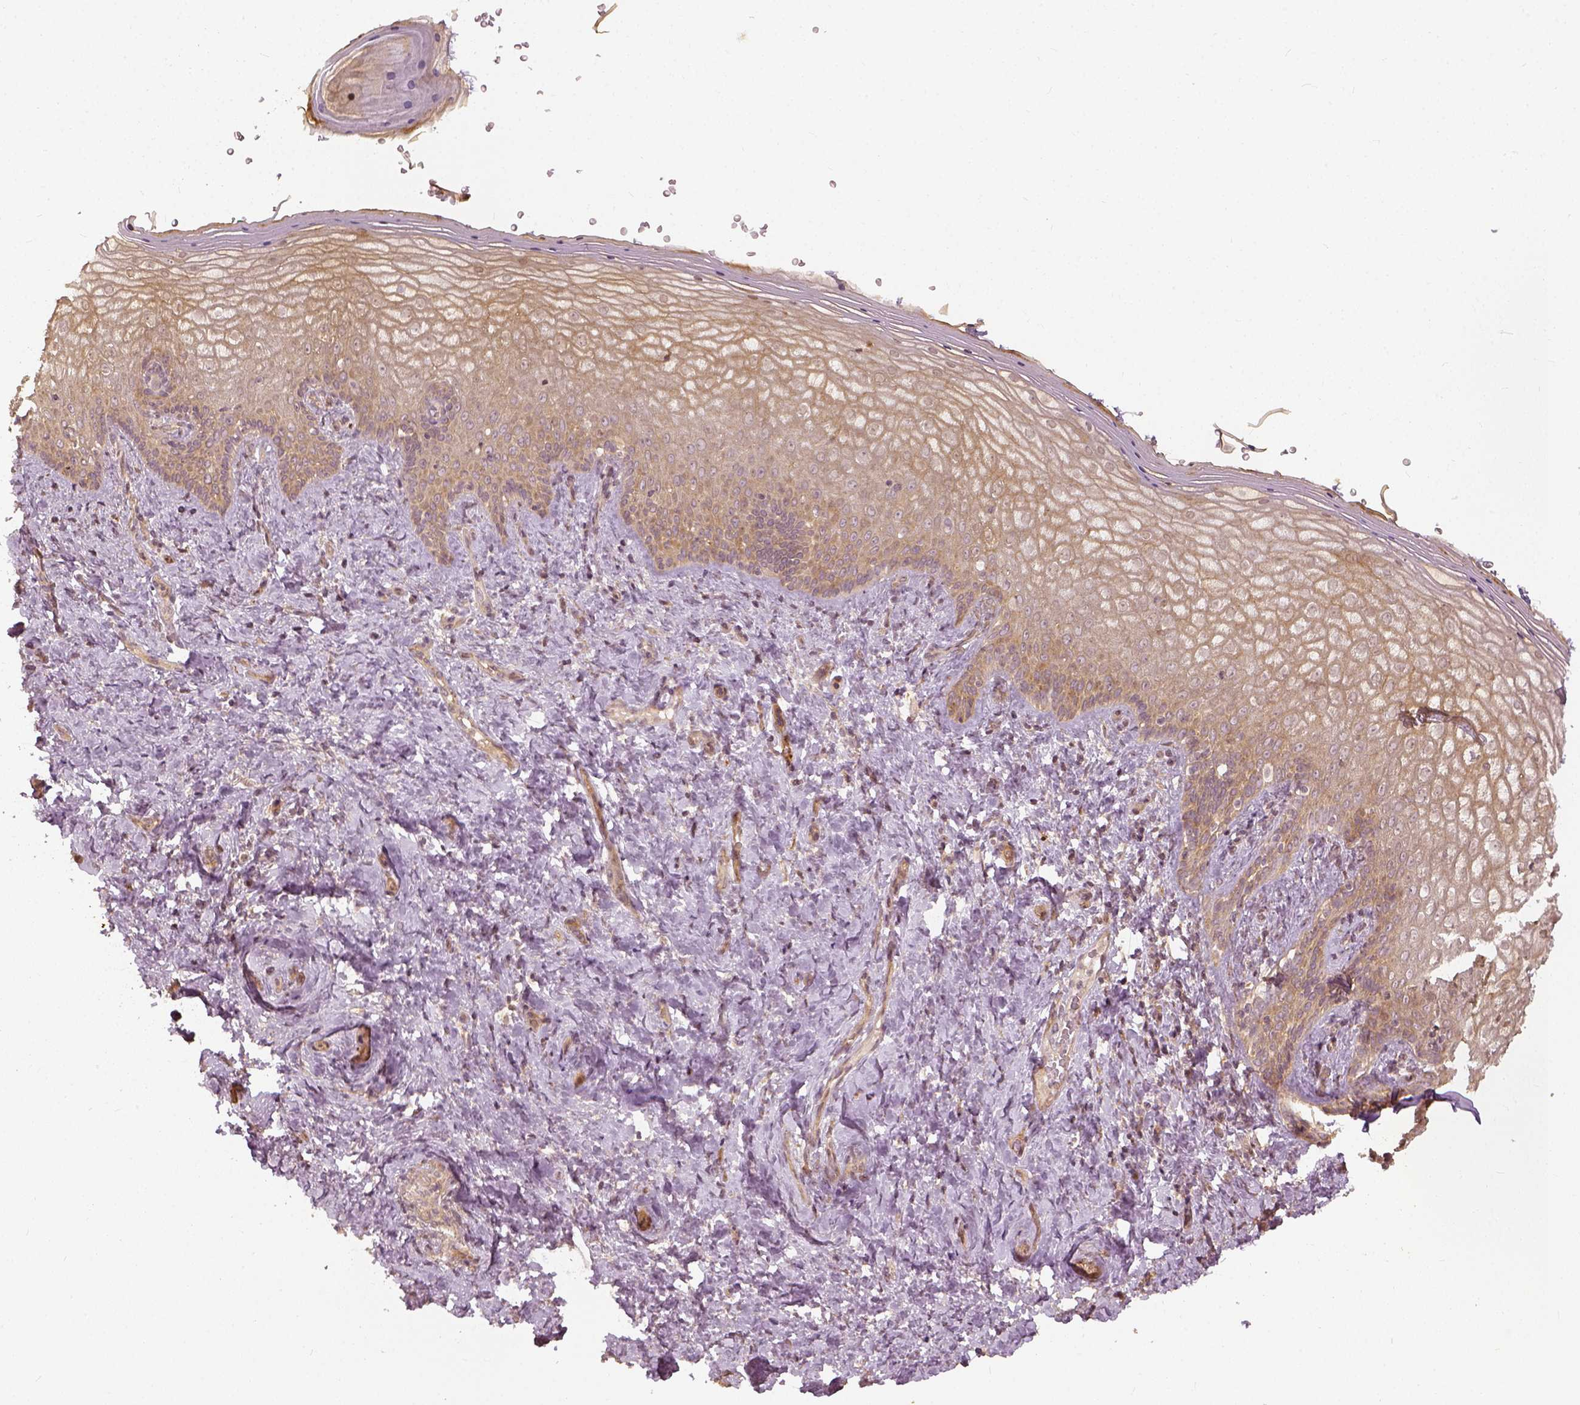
{"staining": {"intensity": "moderate", "quantity": ">75%", "location": "cytoplasmic/membranous,nuclear"}, "tissue": "vagina", "cell_type": "Squamous epithelial cells", "image_type": "normal", "snomed": [{"axis": "morphology", "description": "Normal tissue, NOS"}, {"axis": "topography", "description": "Vagina"}], "caption": "Moderate cytoplasmic/membranous,nuclear protein staining is appreciated in about >75% of squamous epithelial cells in vagina. The staining was performed using DAB, with brown indicating positive protein expression. Nuclei are stained blue with hematoxylin.", "gene": "VEGFA", "patient": {"sex": "female", "age": 42}}